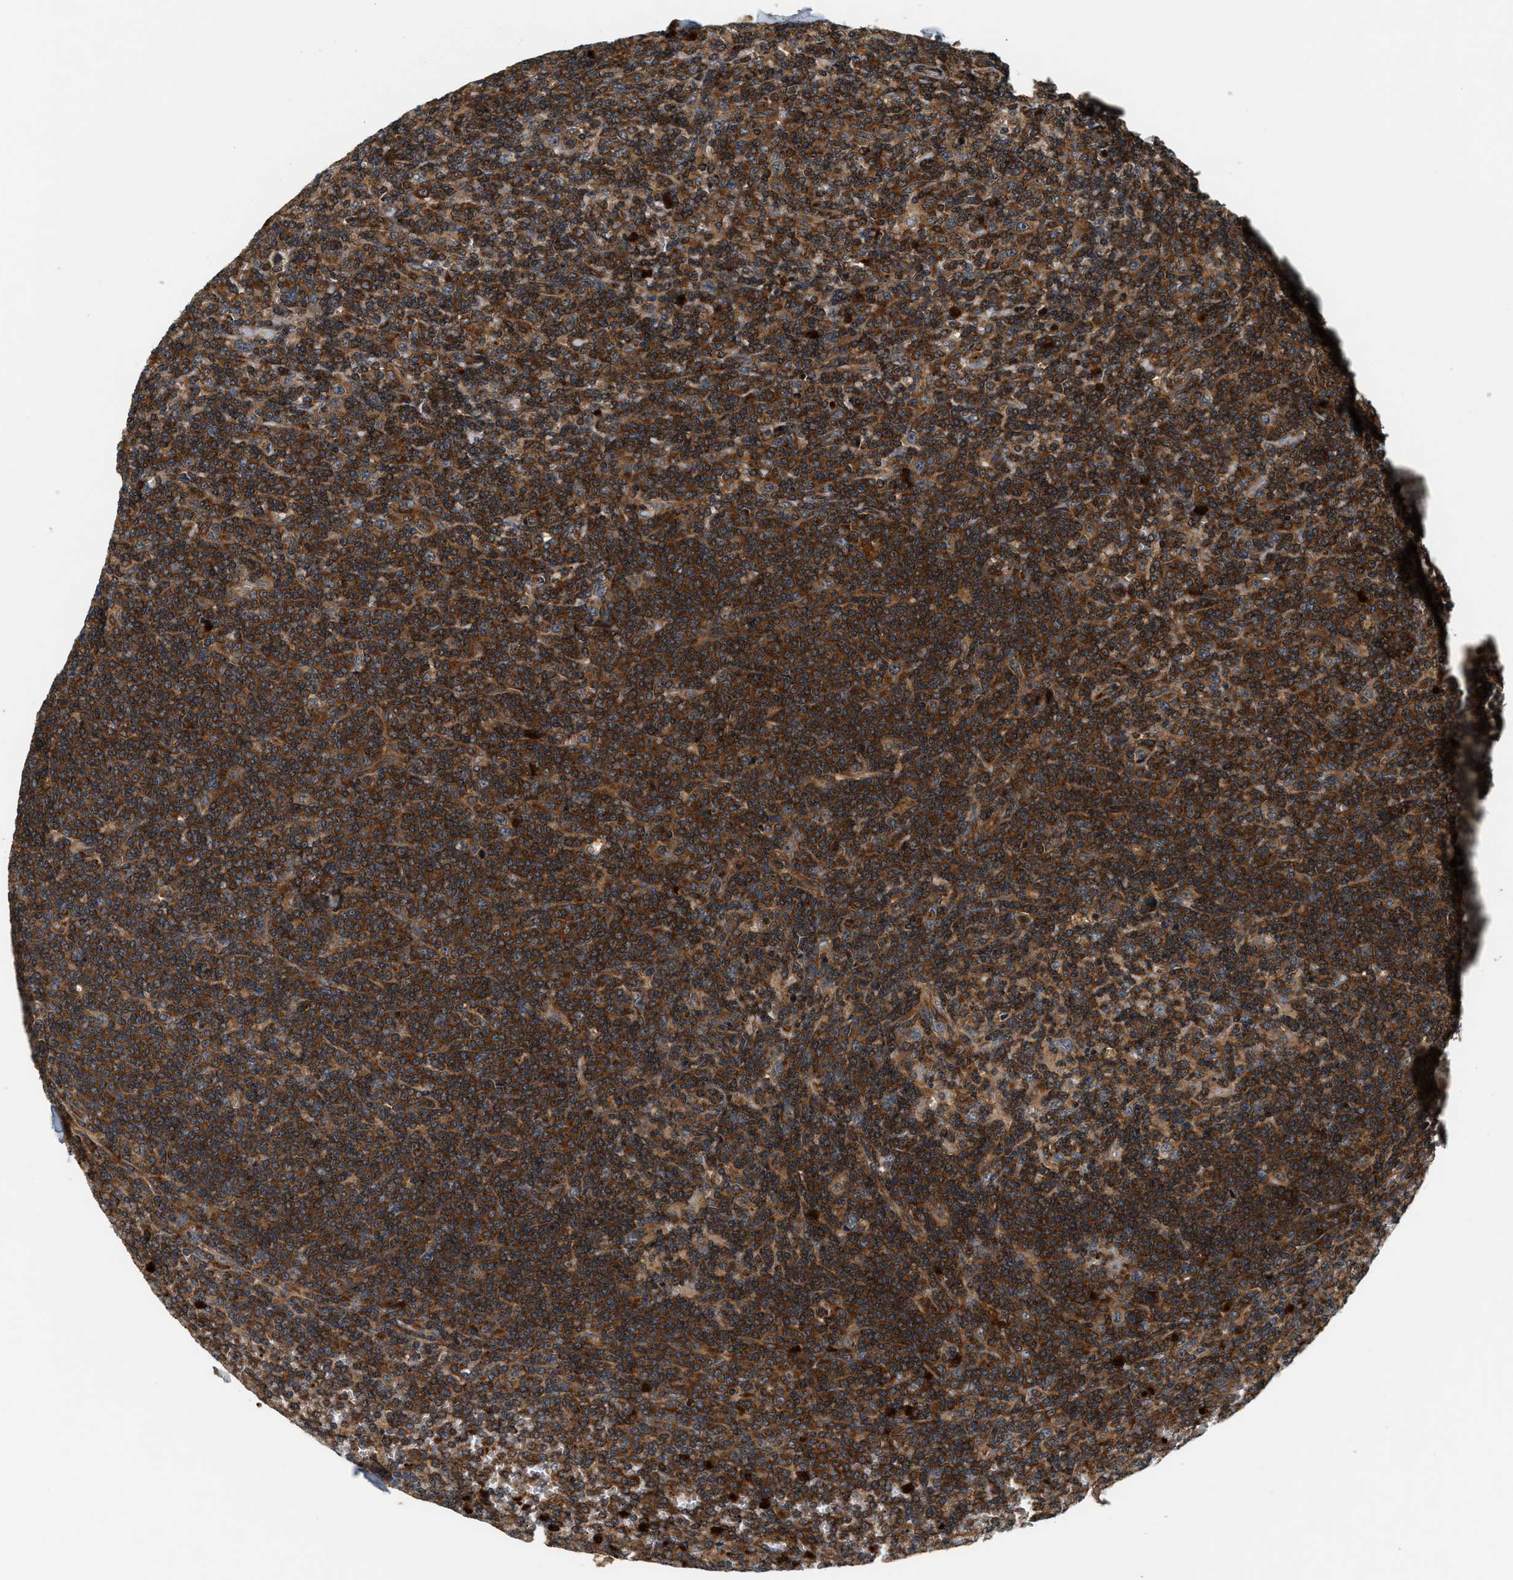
{"staining": {"intensity": "strong", "quantity": ">75%", "location": "cytoplasmic/membranous"}, "tissue": "lymphoma", "cell_type": "Tumor cells", "image_type": "cancer", "snomed": [{"axis": "morphology", "description": "Malignant lymphoma, non-Hodgkin's type, Low grade"}, {"axis": "topography", "description": "Spleen"}], "caption": "Protein staining of malignant lymphoma, non-Hodgkin's type (low-grade) tissue displays strong cytoplasmic/membranous positivity in about >75% of tumor cells. The protein of interest is shown in brown color, while the nuclei are stained blue.", "gene": "SAMD9", "patient": {"sex": "female", "age": 19}}